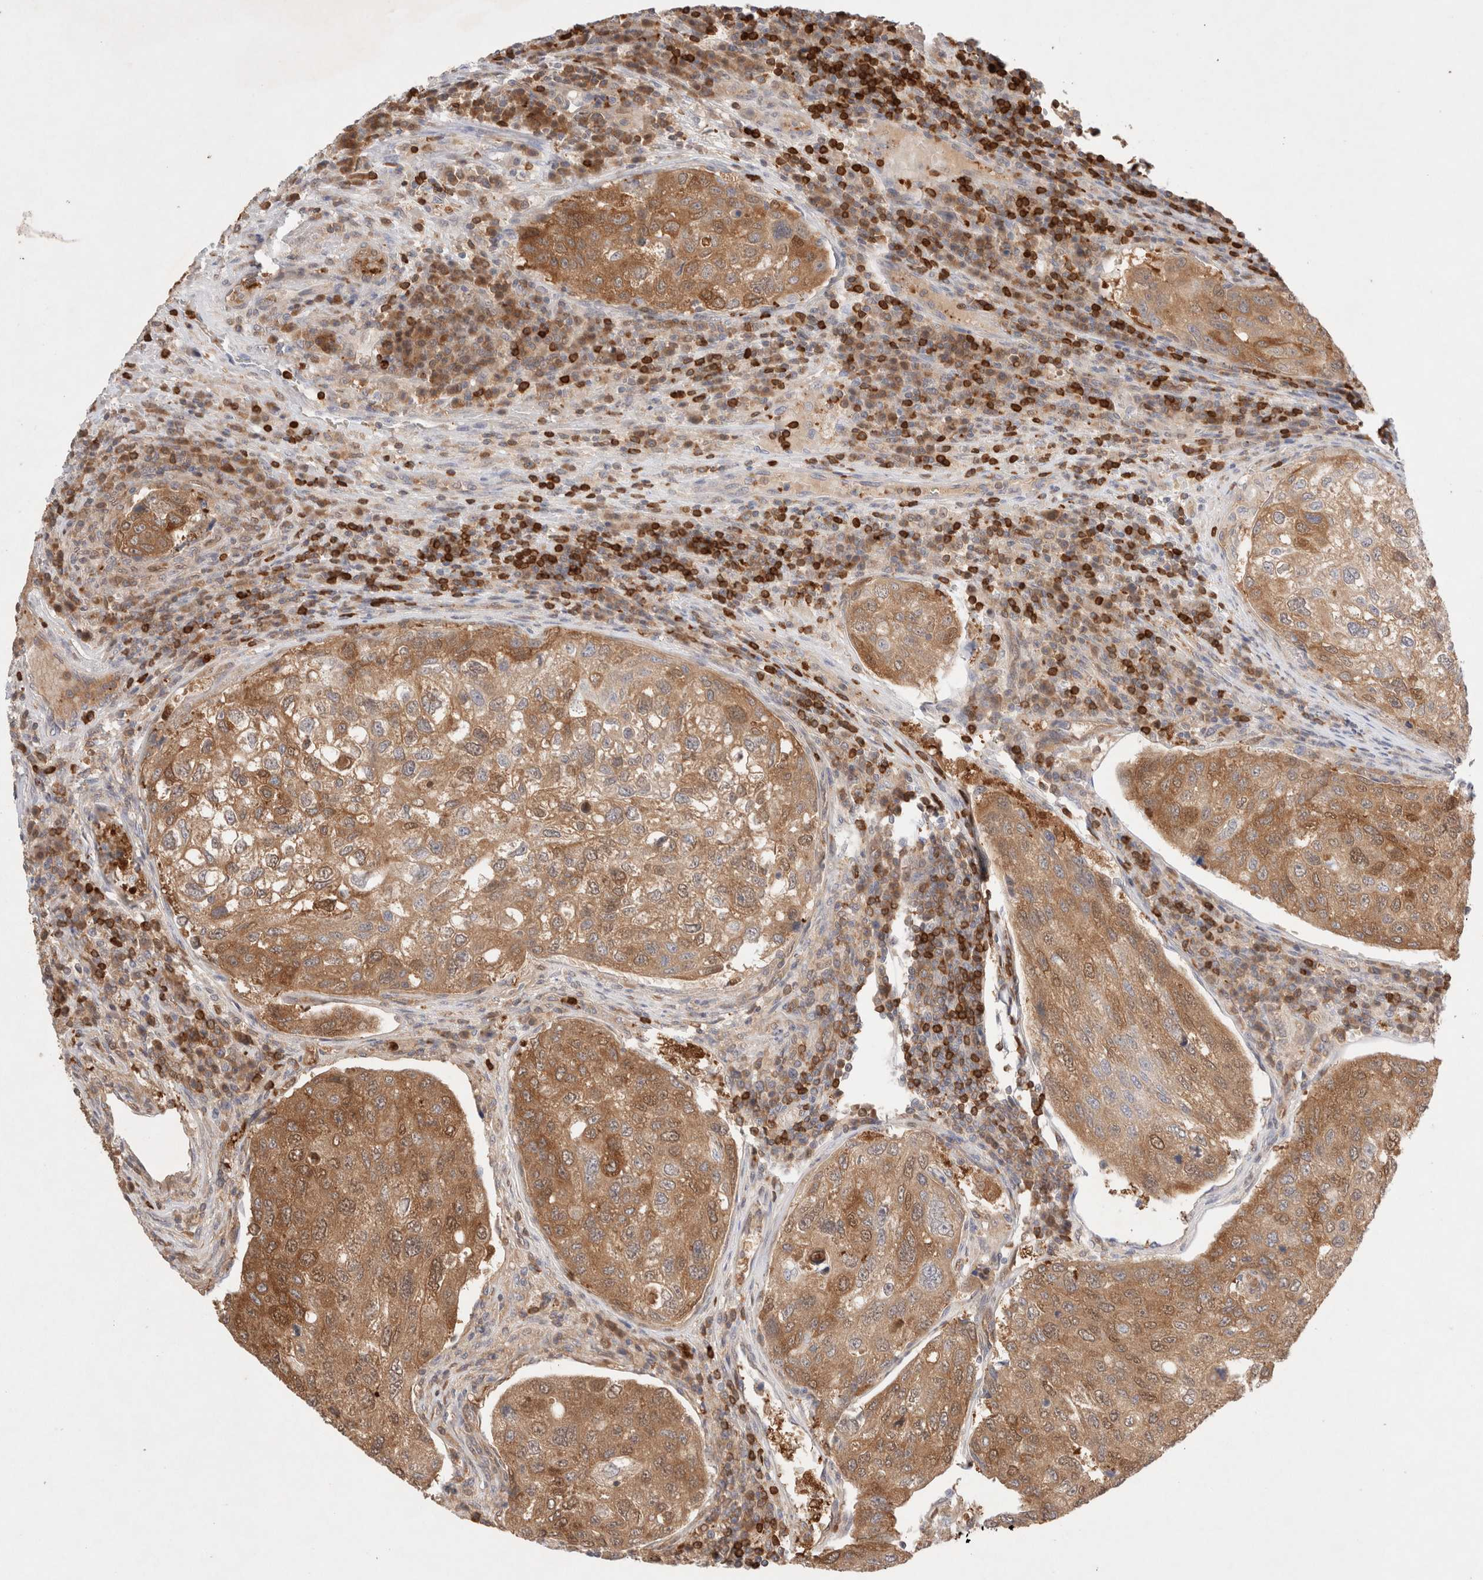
{"staining": {"intensity": "moderate", "quantity": ">75%", "location": "cytoplasmic/membranous"}, "tissue": "urothelial cancer", "cell_type": "Tumor cells", "image_type": "cancer", "snomed": [{"axis": "morphology", "description": "Urothelial carcinoma, High grade"}, {"axis": "topography", "description": "Lymph node"}, {"axis": "topography", "description": "Urinary bladder"}], "caption": "Human urothelial carcinoma (high-grade) stained with a brown dye displays moderate cytoplasmic/membranous positive positivity in about >75% of tumor cells.", "gene": "STARD10", "patient": {"sex": "male", "age": 51}}